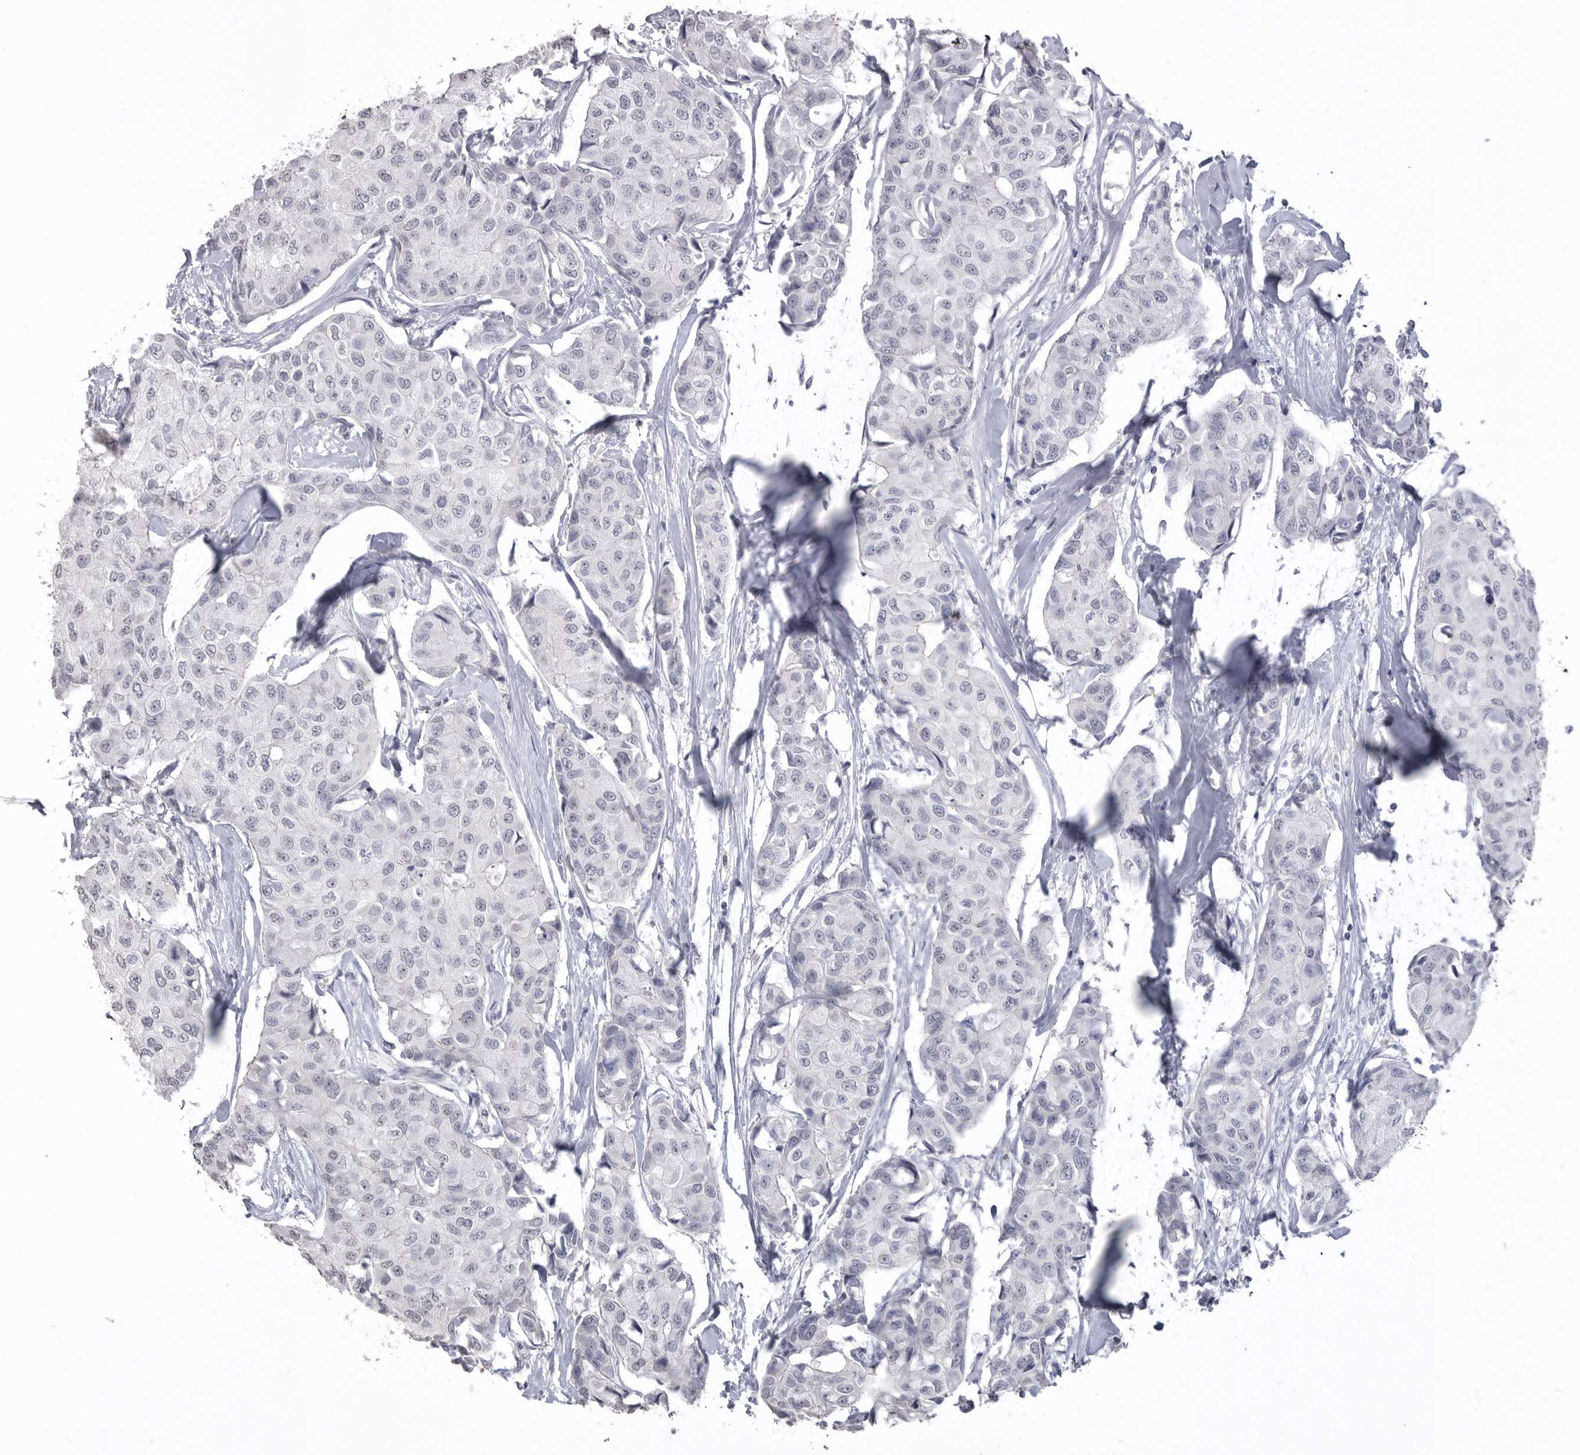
{"staining": {"intensity": "negative", "quantity": "none", "location": "none"}, "tissue": "breast cancer", "cell_type": "Tumor cells", "image_type": "cancer", "snomed": [{"axis": "morphology", "description": "Duct carcinoma"}, {"axis": "topography", "description": "Breast"}], "caption": "A high-resolution image shows immunohistochemistry (IHC) staining of infiltrating ductal carcinoma (breast), which displays no significant positivity in tumor cells.", "gene": "ICAM5", "patient": {"sex": "female", "age": 80}}